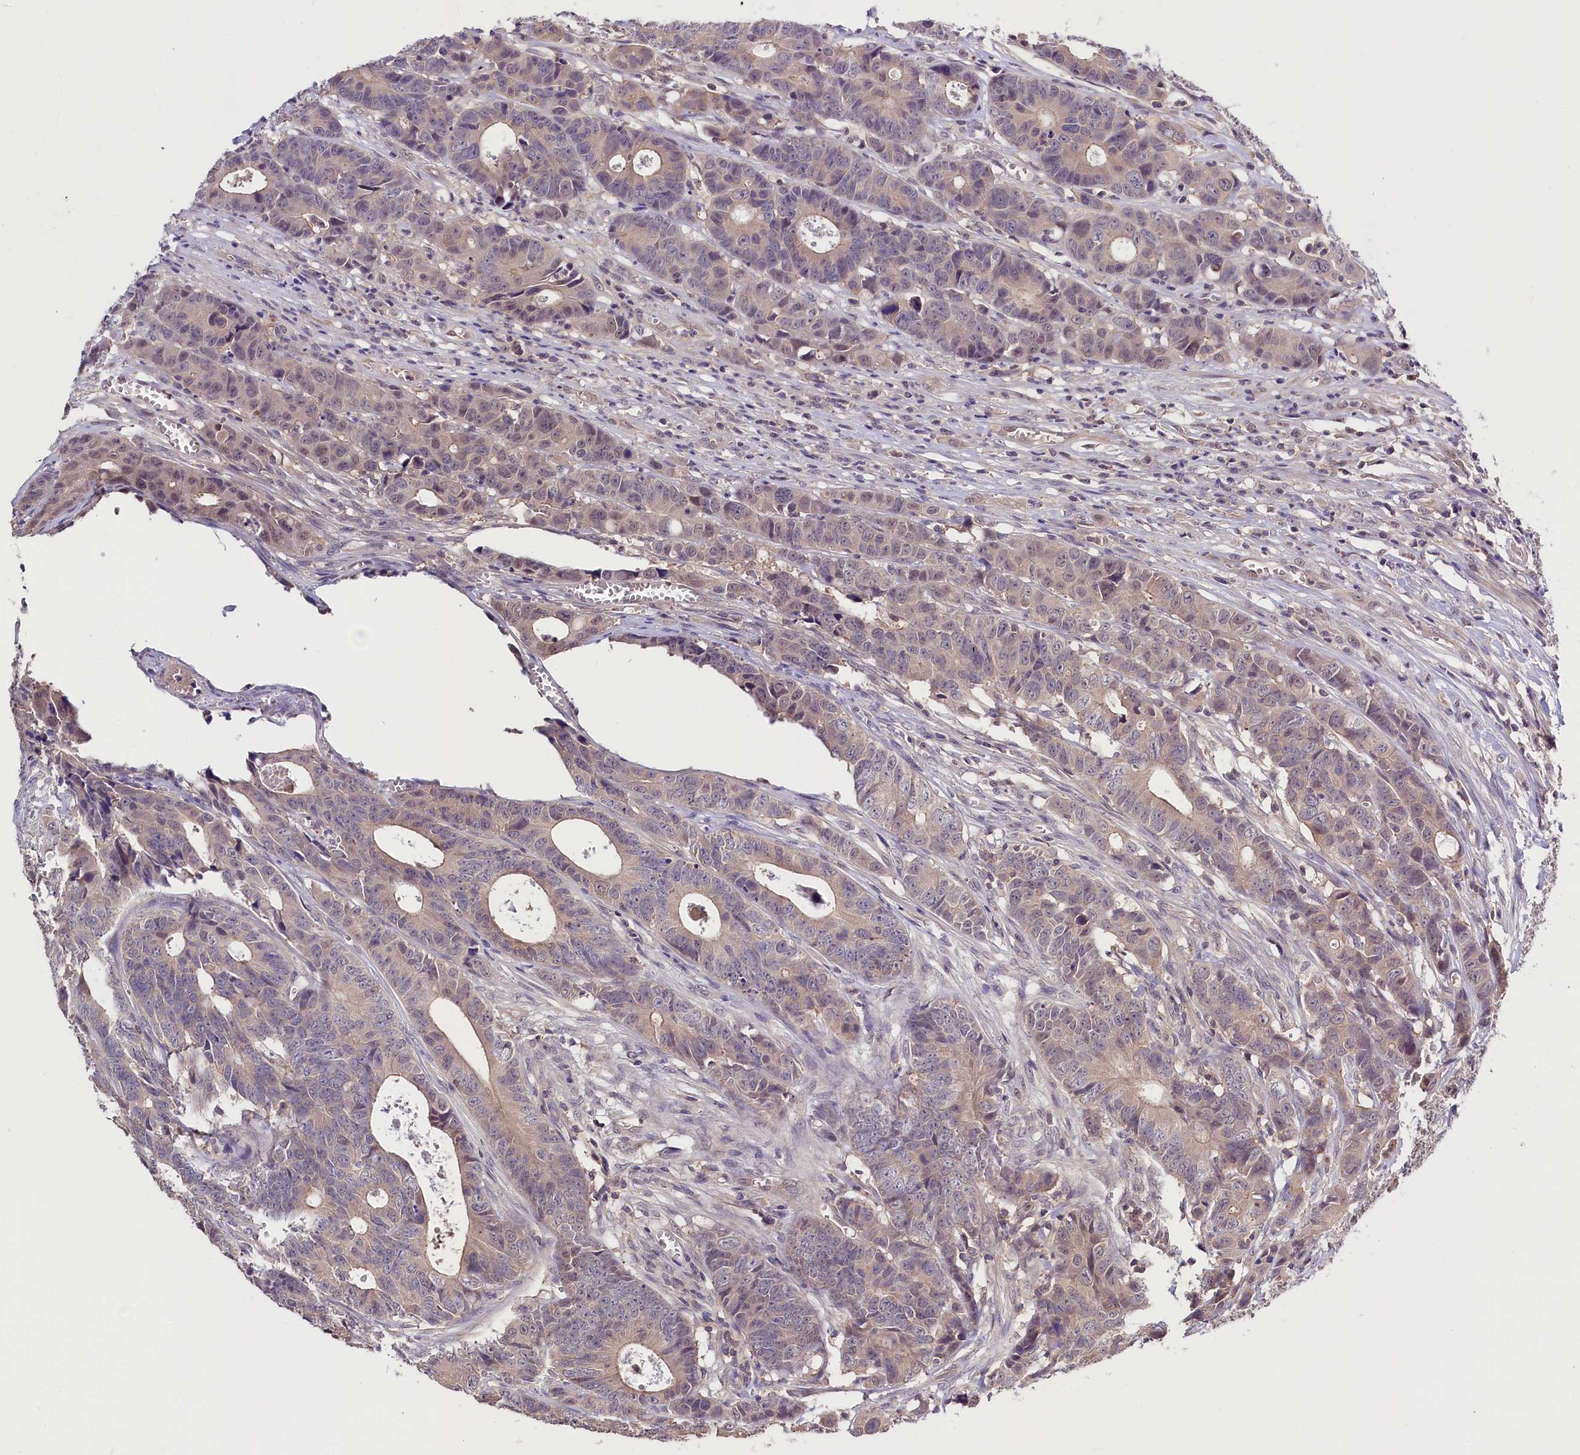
{"staining": {"intensity": "negative", "quantity": "none", "location": "none"}, "tissue": "colorectal cancer", "cell_type": "Tumor cells", "image_type": "cancer", "snomed": [{"axis": "morphology", "description": "Adenocarcinoma, NOS"}, {"axis": "topography", "description": "Colon"}], "caption": "Tumor cells show no significant positivity in adenocarcinoma (colorectal).", "gene": "SKIDA1", "patient": {"sex": "female", "age": 57}}